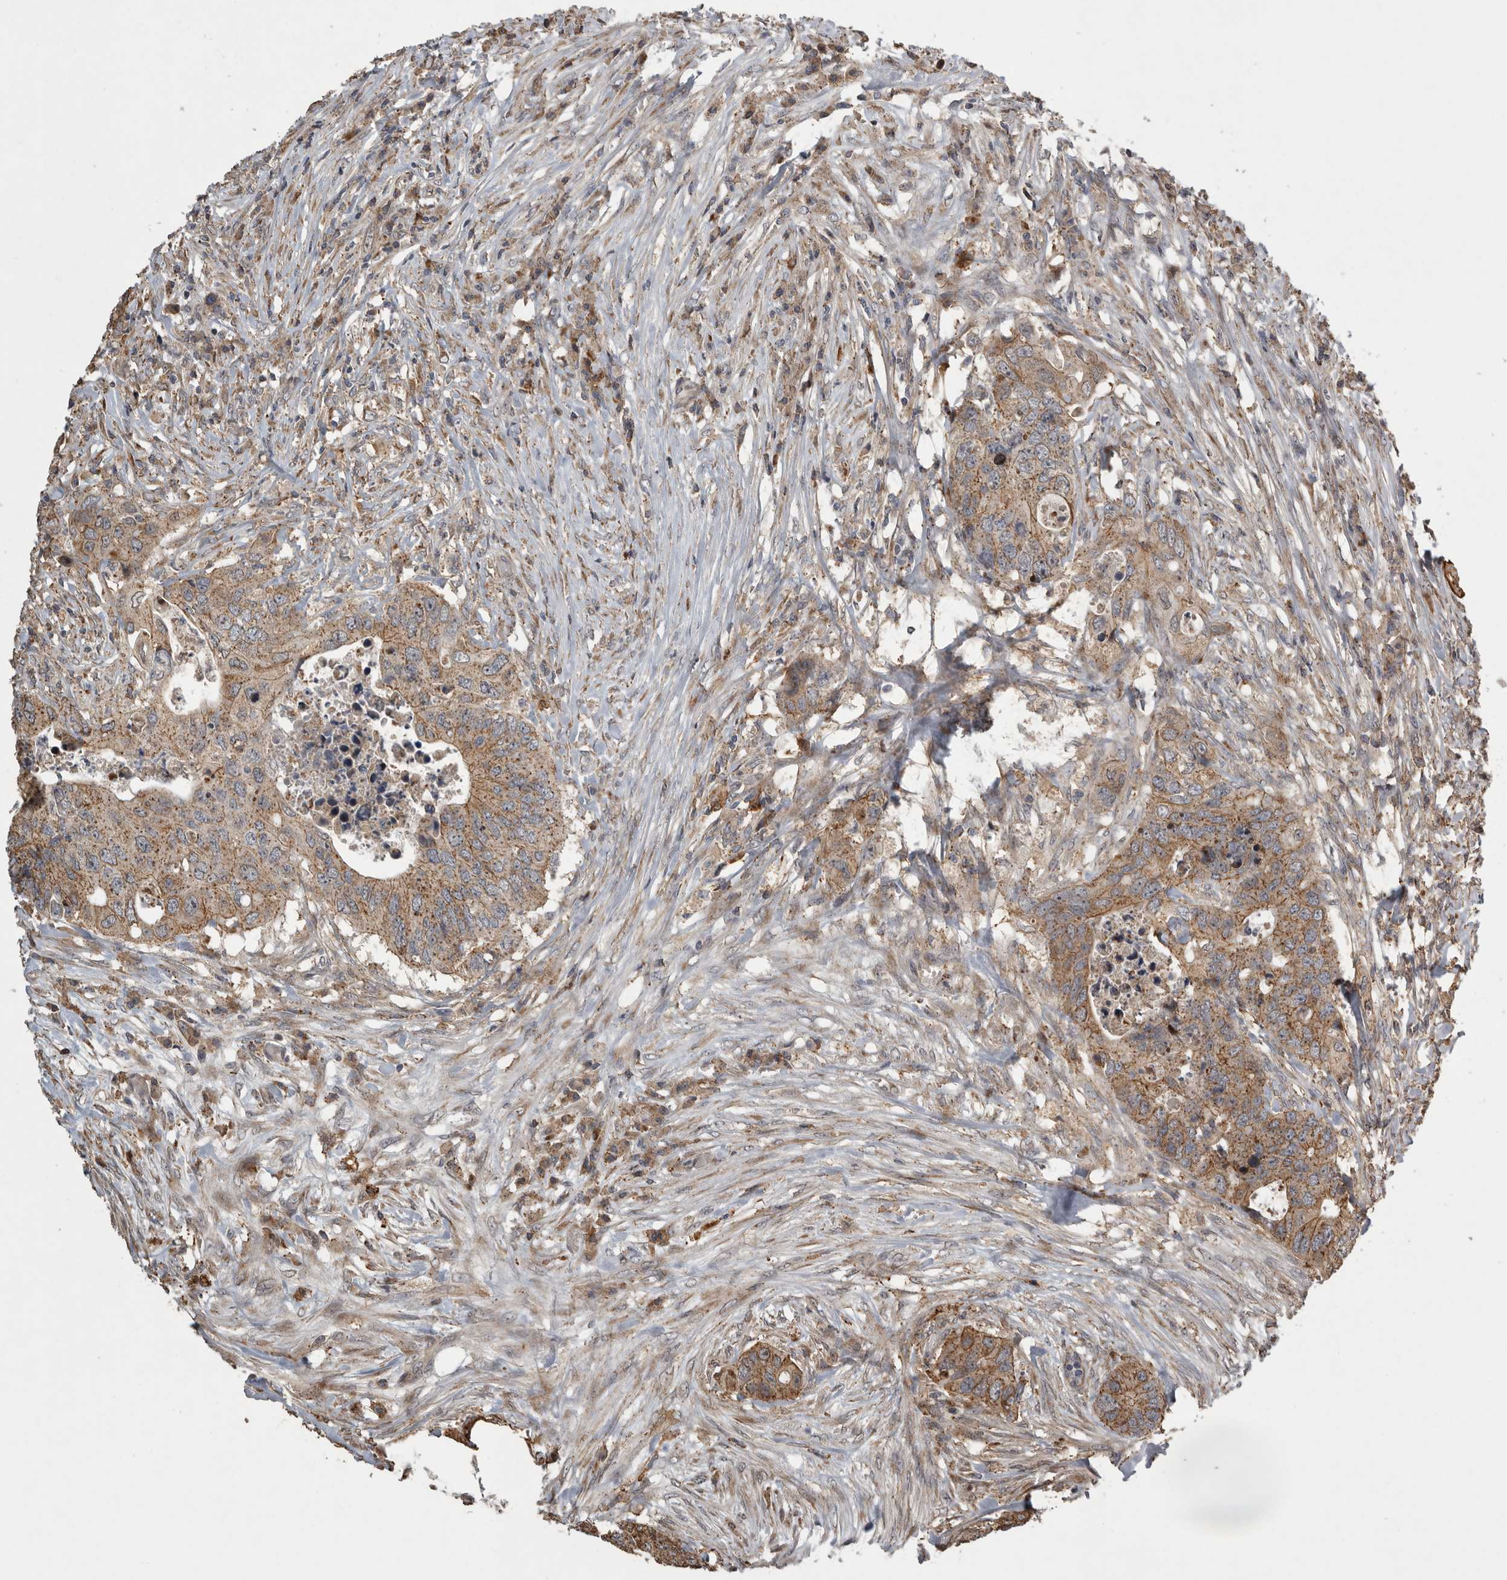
{"staining": {"intensity": "moderate", "quantity": ">75%", "location": "cytoplasmic/membranous"}, "tissue": "colorectal cancer", "cell_type": "Tumor cells", "image_type": "cancer", "snomed": [{"axis": "morphology", "description": "Adenocarcinoma, NOS"}, {"axis": "topography", "description": "Colon"}], "caption": "A brown stain shows moderate cytoplasmic/membranous expression of a protein in colorectal adenocarcinoma tumor cells.", "gene": "MPDZ", "patient": {"sex": "male", "age": 71}}